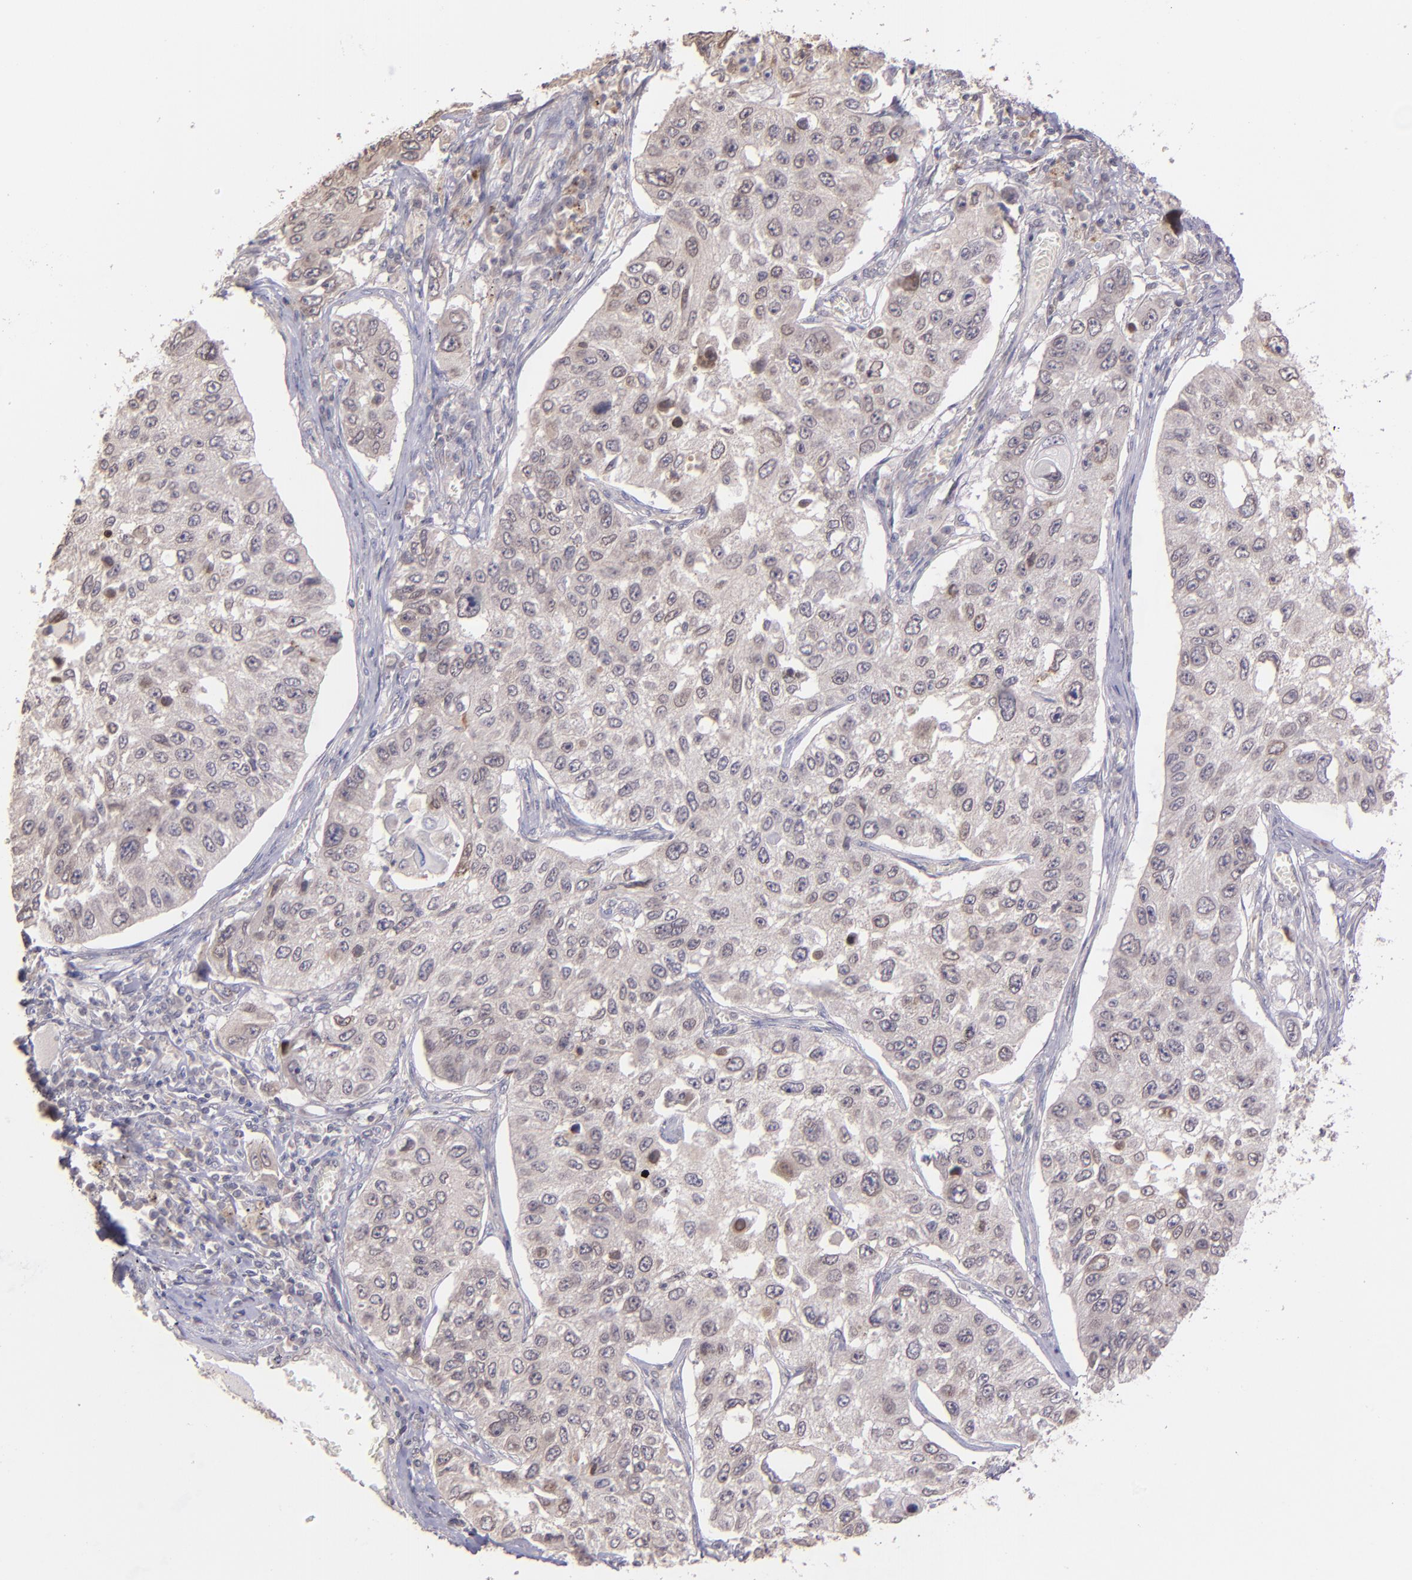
{"staining": {"intensity": "negative", "quantity": "none", "location": "none"}, "tissue": "lung cancer", "cell_type": "Tumor cells", "image_type": "cancer", "snomed": [{"axis": "morphology", "description": "Squamous cell carcinoma, NOS"}, {"axis": "topography", "description": "Lung"}], "caption": "The immunohistochemistry histopathology image has no significant positivity in tumor cells of lung cancer tissue. (DAB immunohistochemistry with hematoxylin counter stain).", "gene": "NUP62CL", "patient": {"sex": "male", "age": 71}}